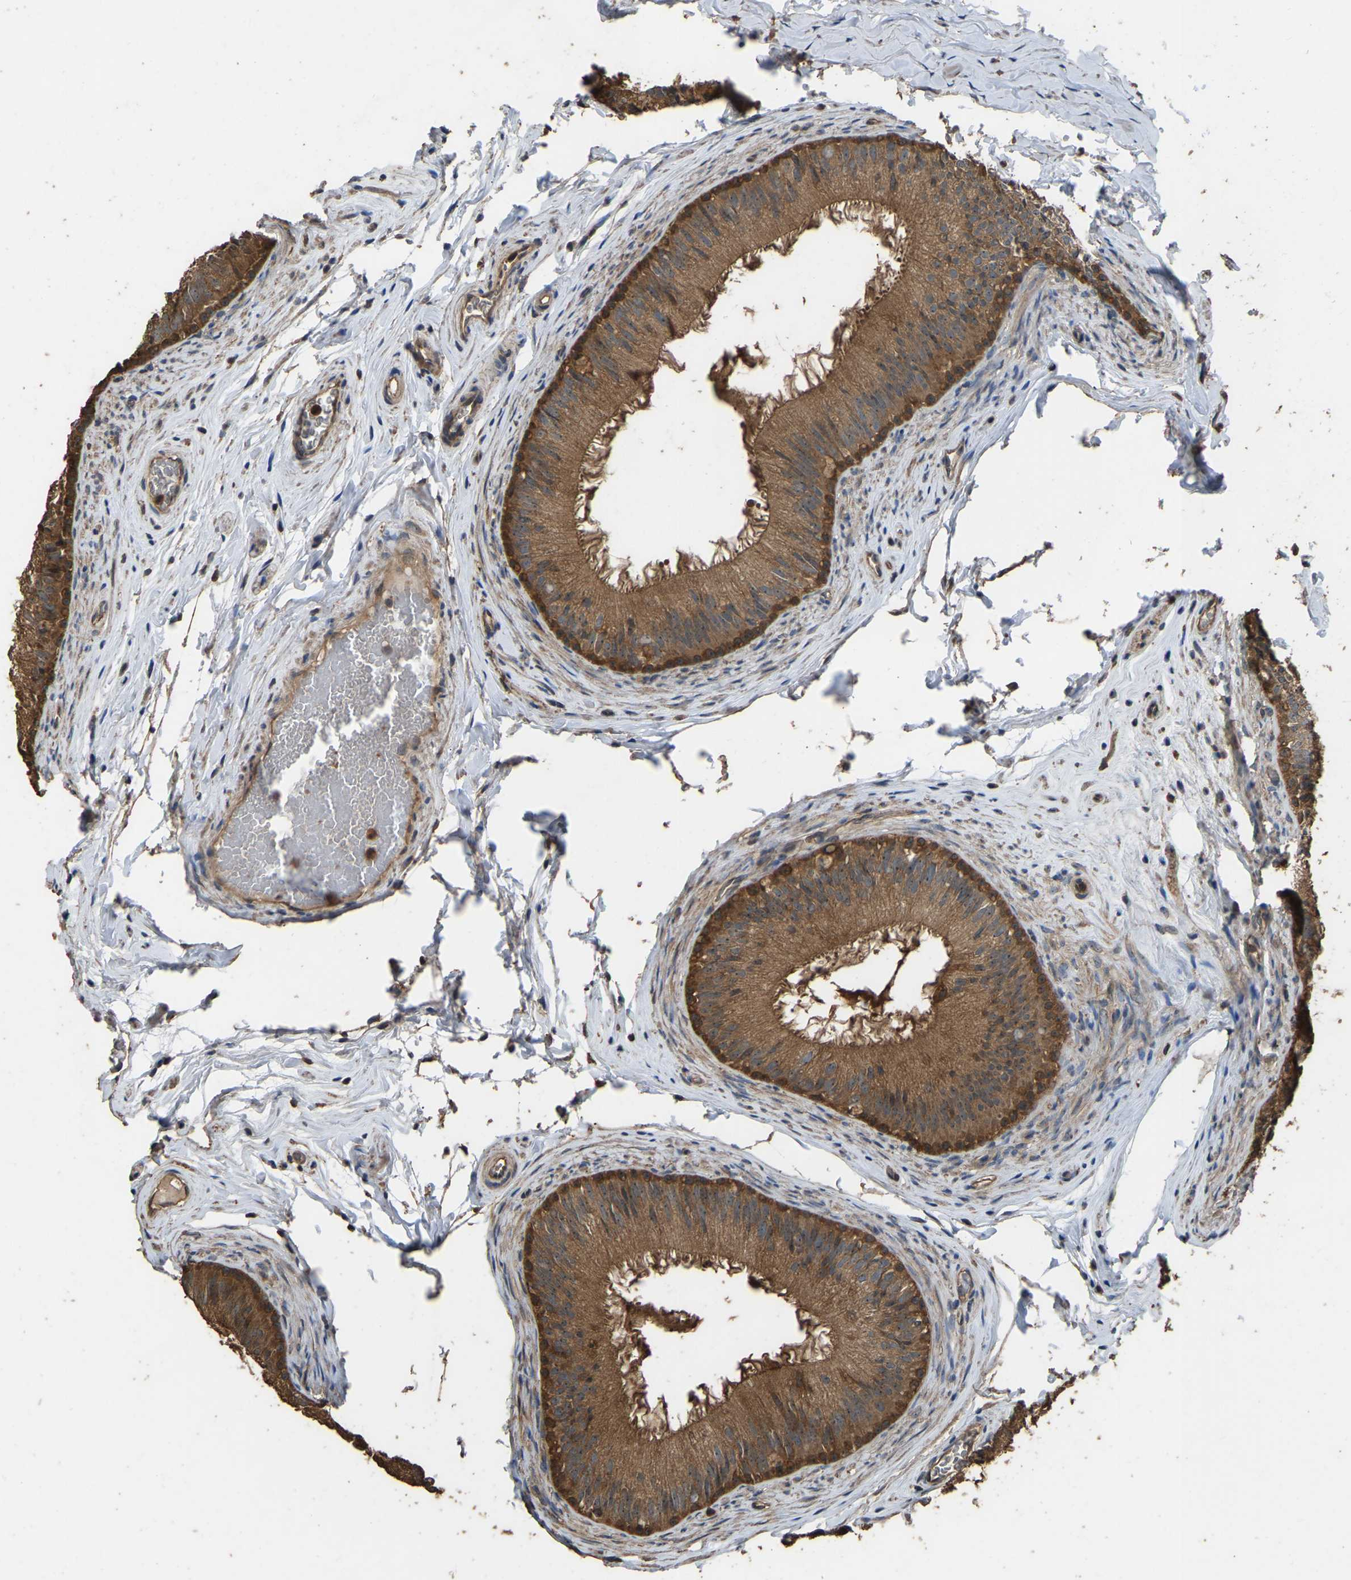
{"staining": {"intensity": "moderate", "quantity": ">75%", "location": "cytoplasmic/membranous"}, "tissue": "epididymis", "cell_type": "Glandular cells", "image_type": "normal", "snomed": [{"axis": "morphology", "description": "Normal tissue, NOS"}, {"axis": "topography", "description": "Testis"}, {"axis": "topography", "description": "Epididymis"}], "caption": "Epididymis stained with immunohistochemistry exhibits moderate cytoplasmic/membranous positivity in about >75% of glandular cells. (brown staining indicates protein expression, while blue staining denotes nuclei).", "gene": "FHIT", "patient": {"sex": "male", "age": 36}}